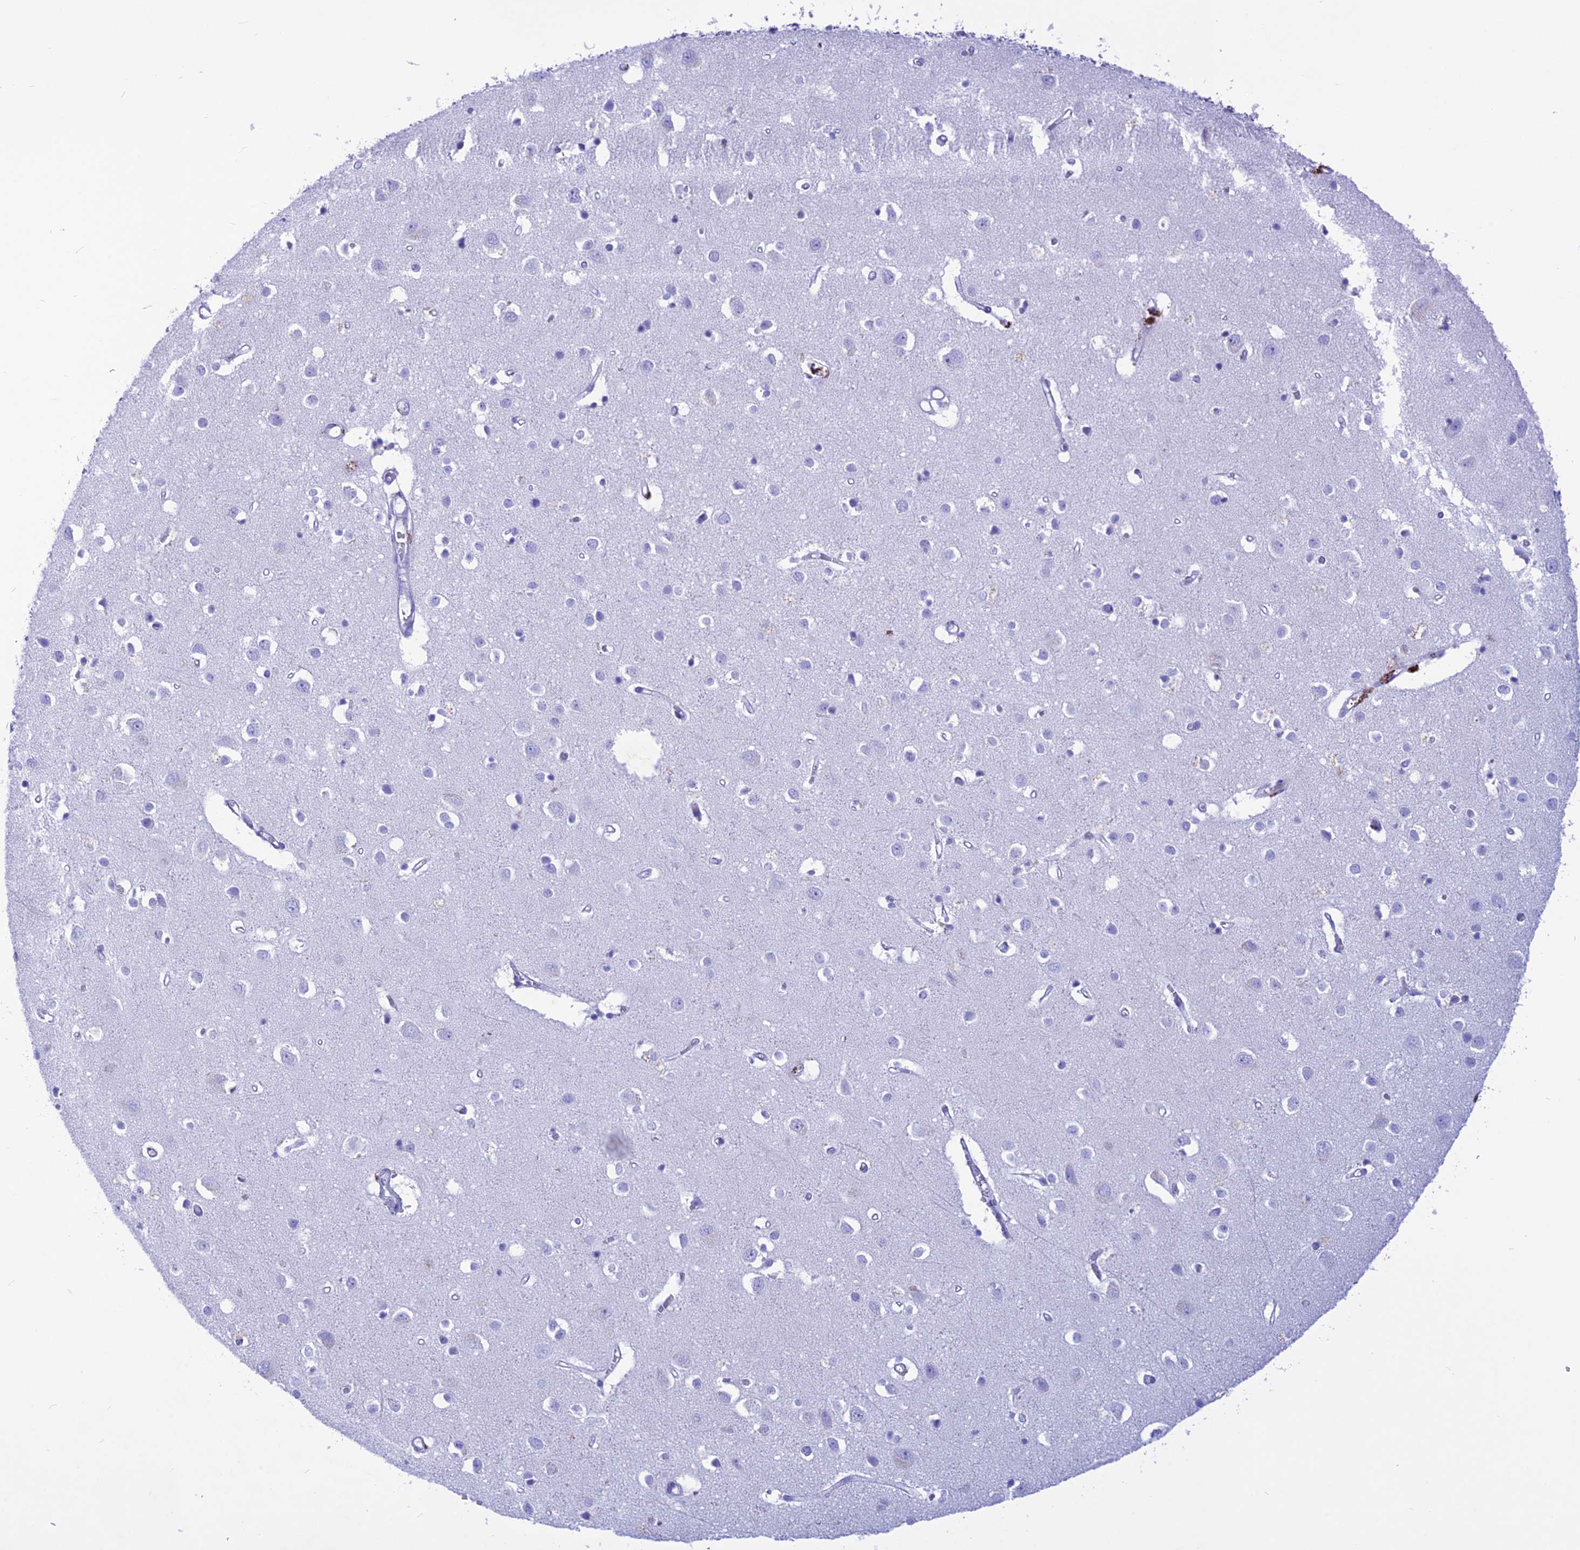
{"staining": {"intensity": "negative", "quantity": "none", "location": "none"}, "tissue": "cerebral cortex", "cell_type": "Endothelial cells", "image_type": "normal", "snomed": [{"axis": "morphology", "description": "Normal tissue, NOS"}, {"axis": "topography", "description": "Cerebral cortex"}], "caption": "This is a histopathology image of immunohistochemistry staining of benign cerebral cortex, which shows no staining in endothelial cells.", "gene": "GLYATL1B", "patient": {"sex": "female", "age": 64}}